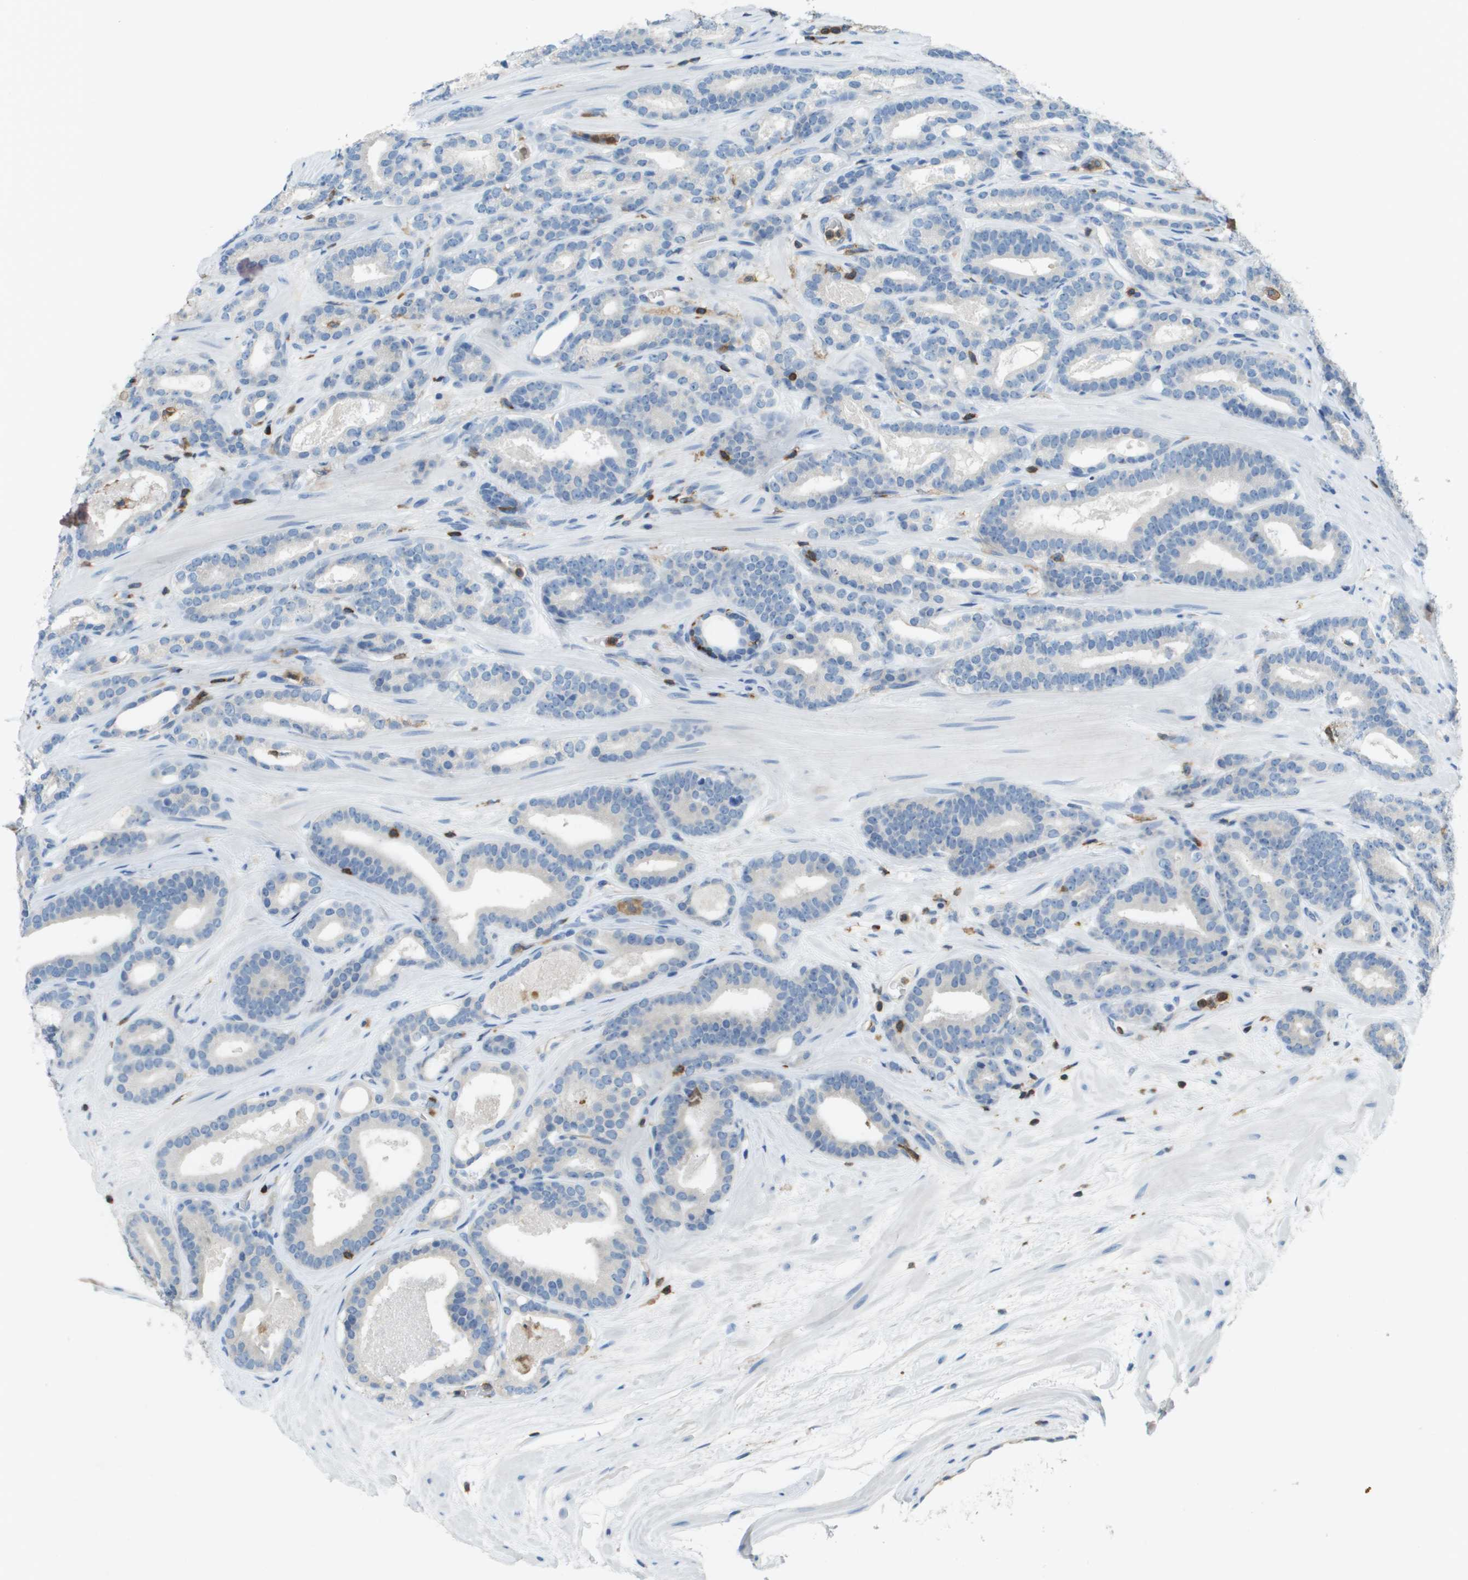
{"staining": {"intensity": "negative", "quantity": "none", "location": "none"}, "tissue": "prostate cancer", "cell_type": "Tumor cells", "image_type": "cancer", "snomed": [{"axis": "morphology", "description": "Adenocarcinoma, High grade"}, {"axis": "topography", "description": "Prostate"}], "caption": "IHC image of neoplastic tissue: prostate adenocarcinoma (high-grade) stained with DAB reveals no significant protein expression in tumor cells.", "gene": "APBB1IP", "patient": {"sex": "male", "age": 60}}